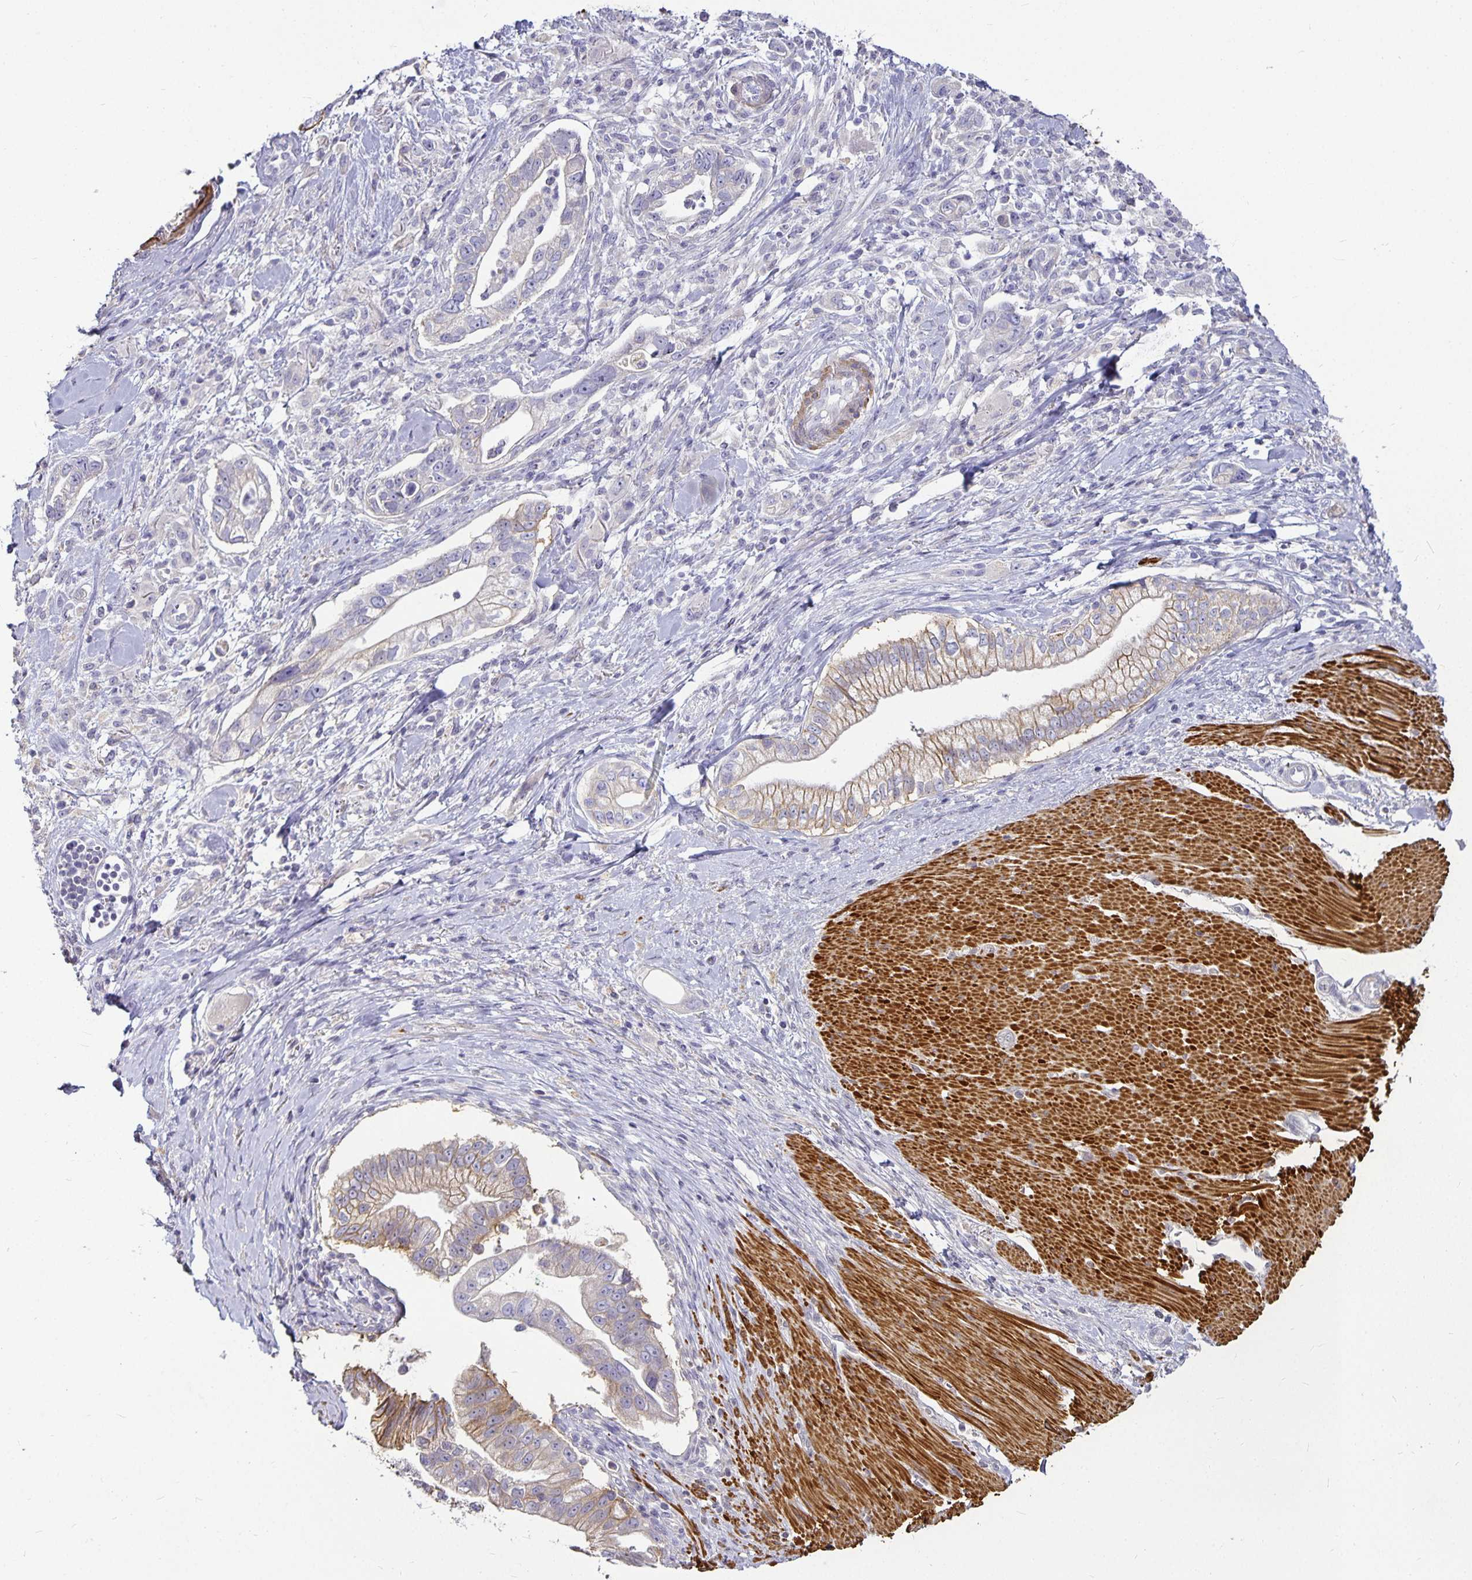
{"staining": {"intensity": "moderate", "quantity": "25%-75%", "location": "cytoplasmic/membranous"}, "tissue": "pancreatic cancer", "cell_type": "Tumor cells", "image_type": "cancer", "snomed": [{"axis": "morphology", "description": "Adenocarcinoma, NOS"}, {"axis": "topography", "description": "Pancreas"}], "caption": "DAB (3,3'-diaminobenzidine) immunohistochemical staining of human adenocarcinoma (pancreatic) displays moderate cytoplasmic/membranous protein expression in approximately 25%-75% of tumor cells. The protein of interest is stained brown, and the nuclei are stained in blue (DAB IHC with brightfield microscopy, high magnification).", "gene": "CA12", "patient": {"sex": "male", "age": 70}}